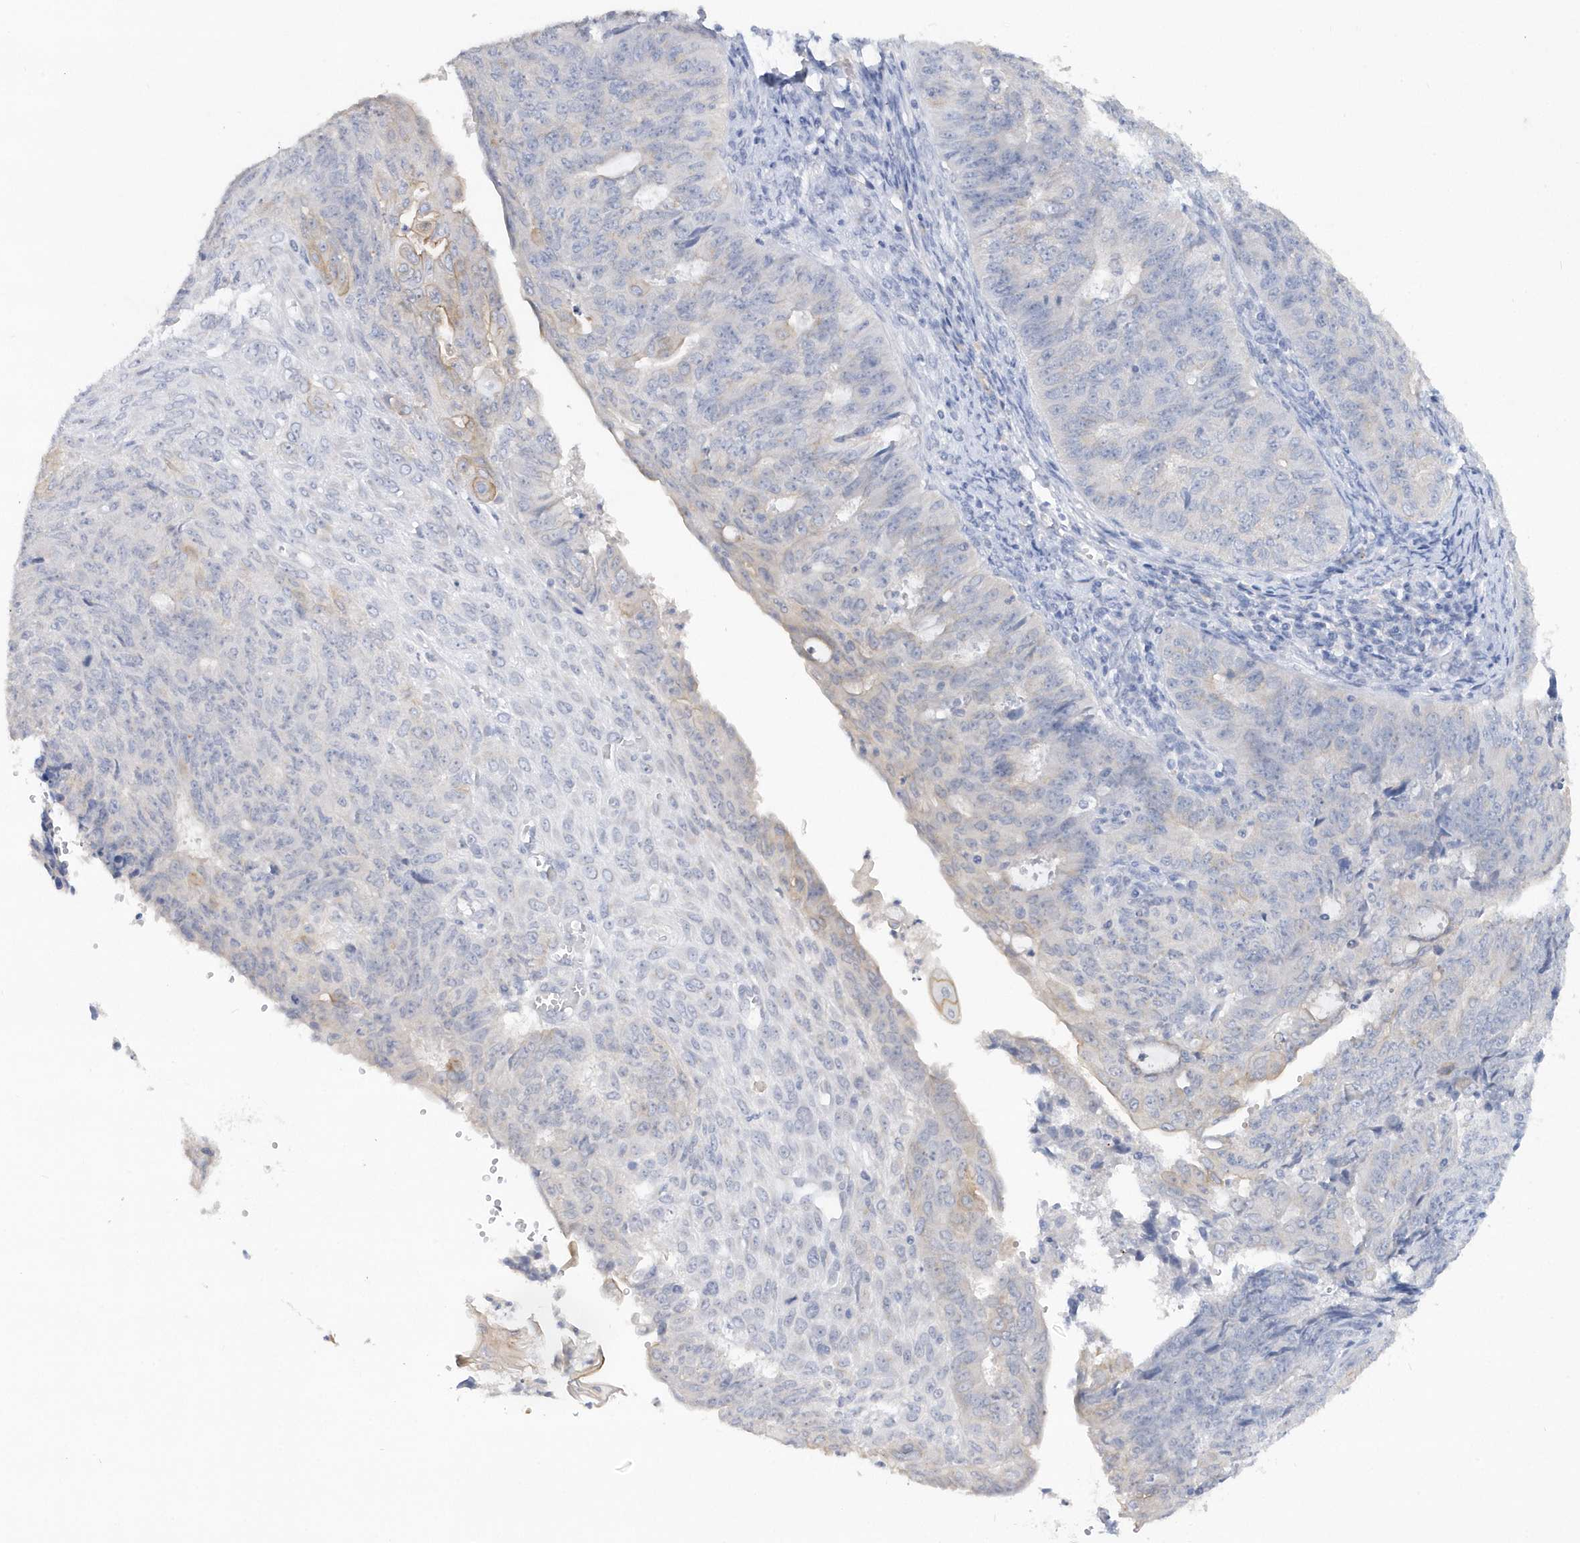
{"staining": {"intensity": "weak", "quantity": "<25%", "location": "cytoplasmic/membranous"}, "tissue": "endometrial cancer", "cell_type": "Tumor cells", "image_type": "cancer", "snomed": [{"axis": "morphology", "description": "Adenocarcinoma, NOS"}, {"axis": "topography", "description": "Endometrium"}], "caption": "An image of human endometrial cancer is negative for staining in tumor cells.", "gene": "RPE", "patient": {"sex": "female", "age": 32}}